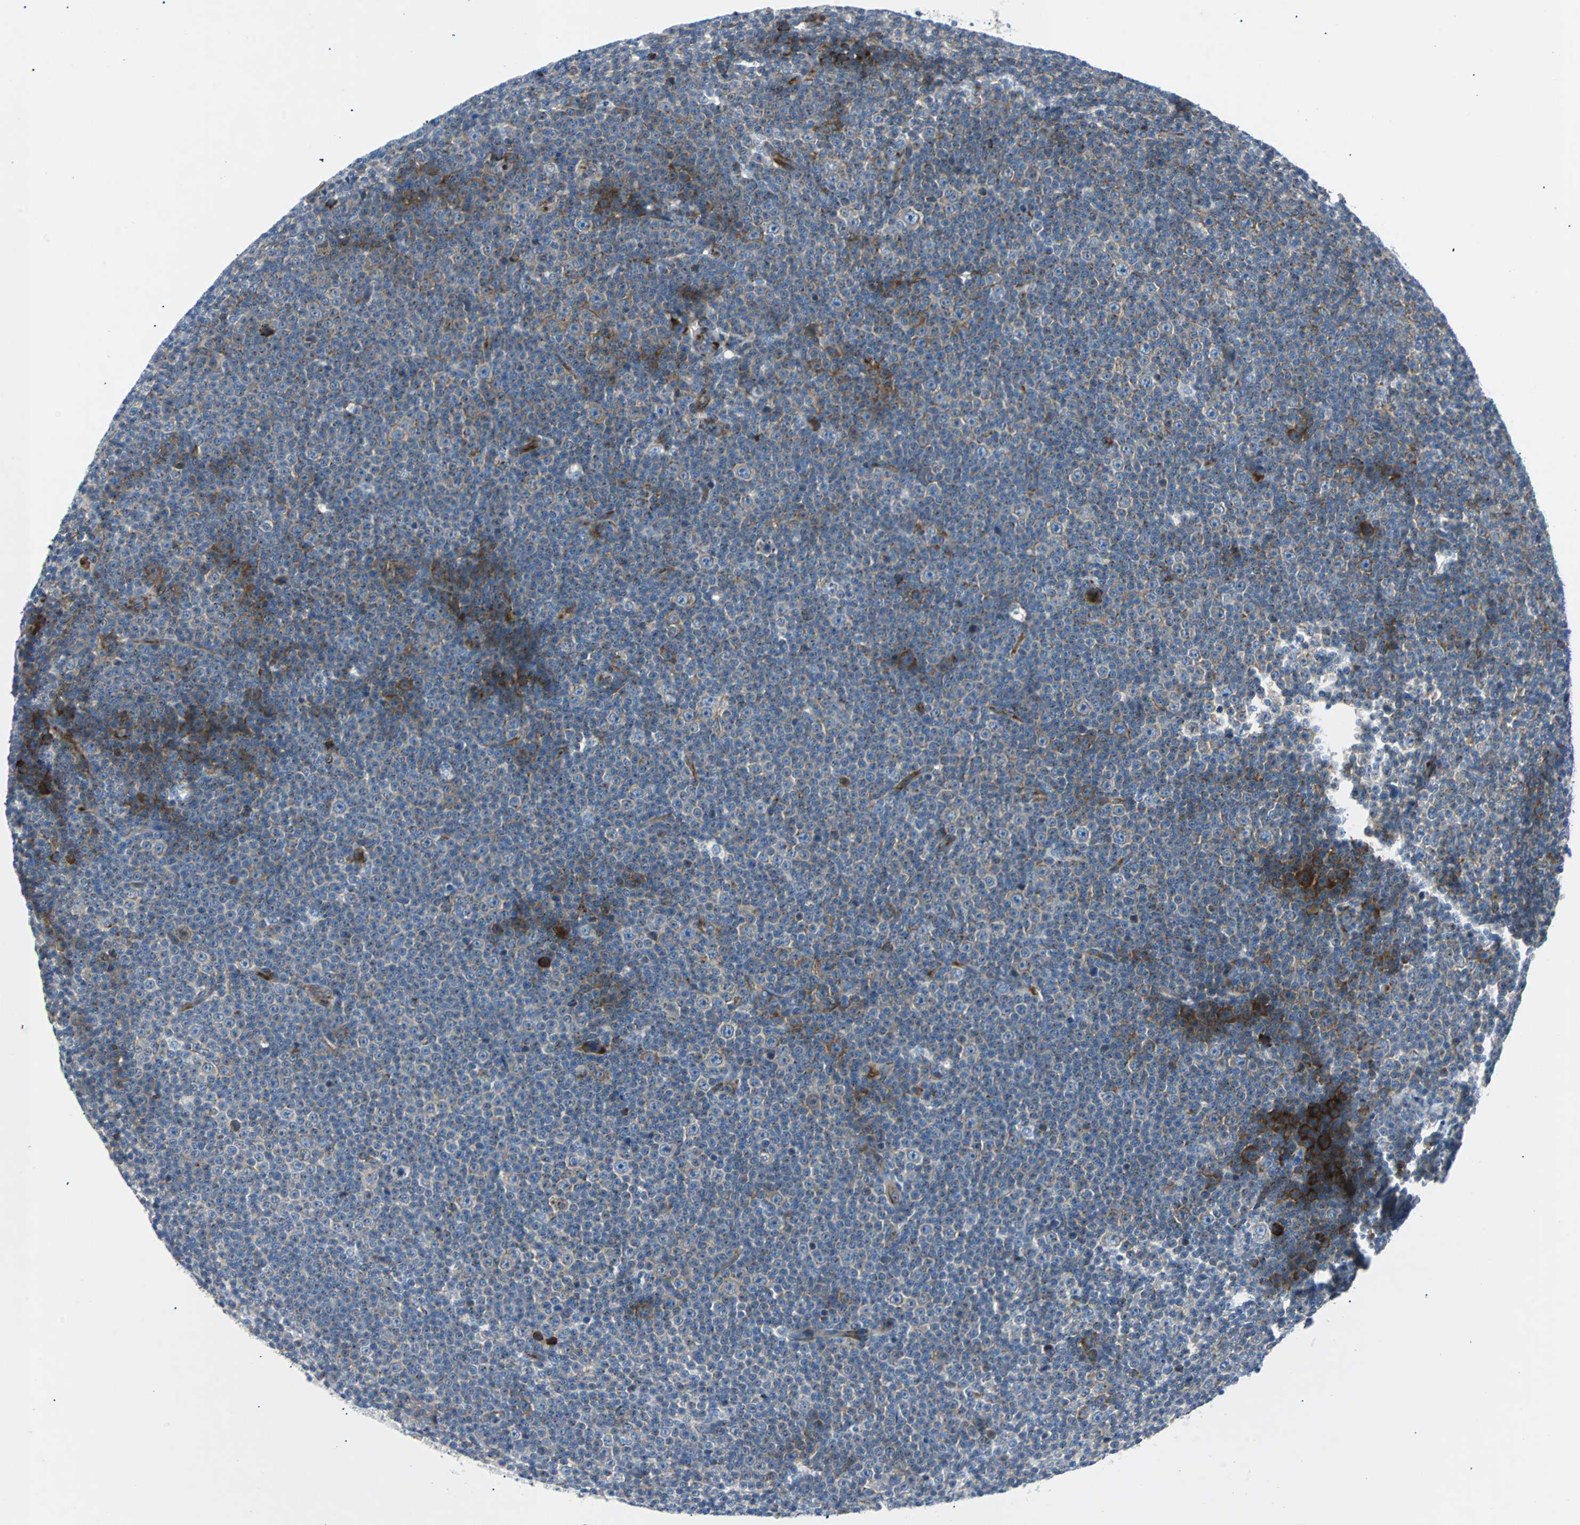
{"staining": {"intensity": "weak", "quantity": ">75%", "location": "cytoplasmic/membranous"}, "tissue": "lymphoma", "cell_type": "Tumor cells", "image_type": "cancer", "snomed": [{"axis": "morphology", "description": "Malignant lymphoma, non-Hodgkin's type, Low grade"}, {"axis": "topography", "description": "Lymph node"}], "caption": "A brown stain highlights weak cytoplasmic/membranous staining of a protein in malignant lymphoma, non-Hodgkin's type (low-grade) tumor cells.", "gene": "BBC3", "patient": {"sex": "female", "age": 67}}